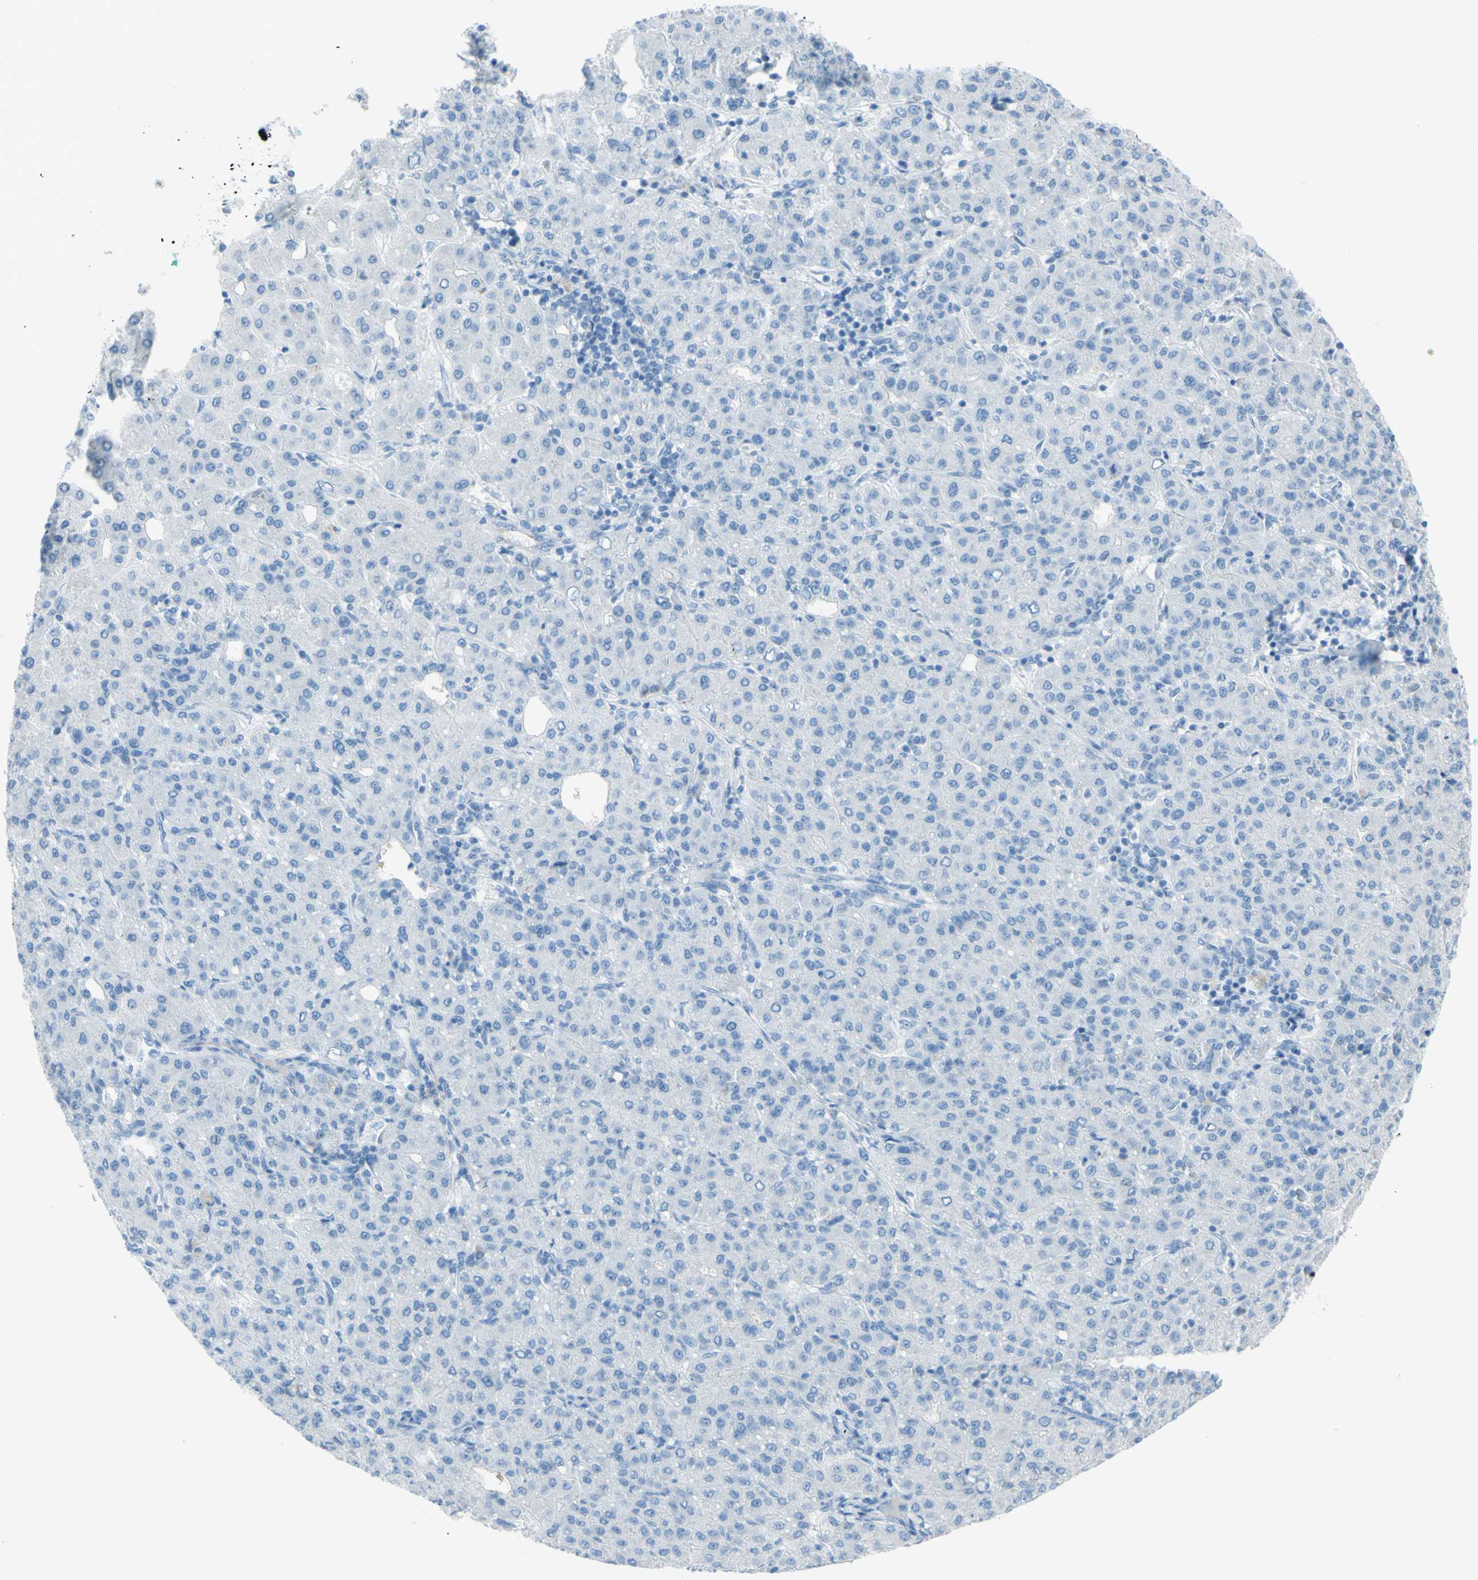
{"staining": {"intensity": "negative", "quantity": "none", "location": "none"}, "tissue": "liver cancer", "cell_type": "Tumor cells", "image_type": "cancer", "snomed": [{"axis": "morphology", "description": "Carcinoma, Hepatocellular, NOS"}, {"axis": "topography", "description": "Liver"}], "caption": "Human liver cancer stained for a protein using immunohistochemistry (IHC) demonstrates no positivity in tumor cells.", "gene": "TFPI2", "patient": {"sex": "male", "age": 65}}